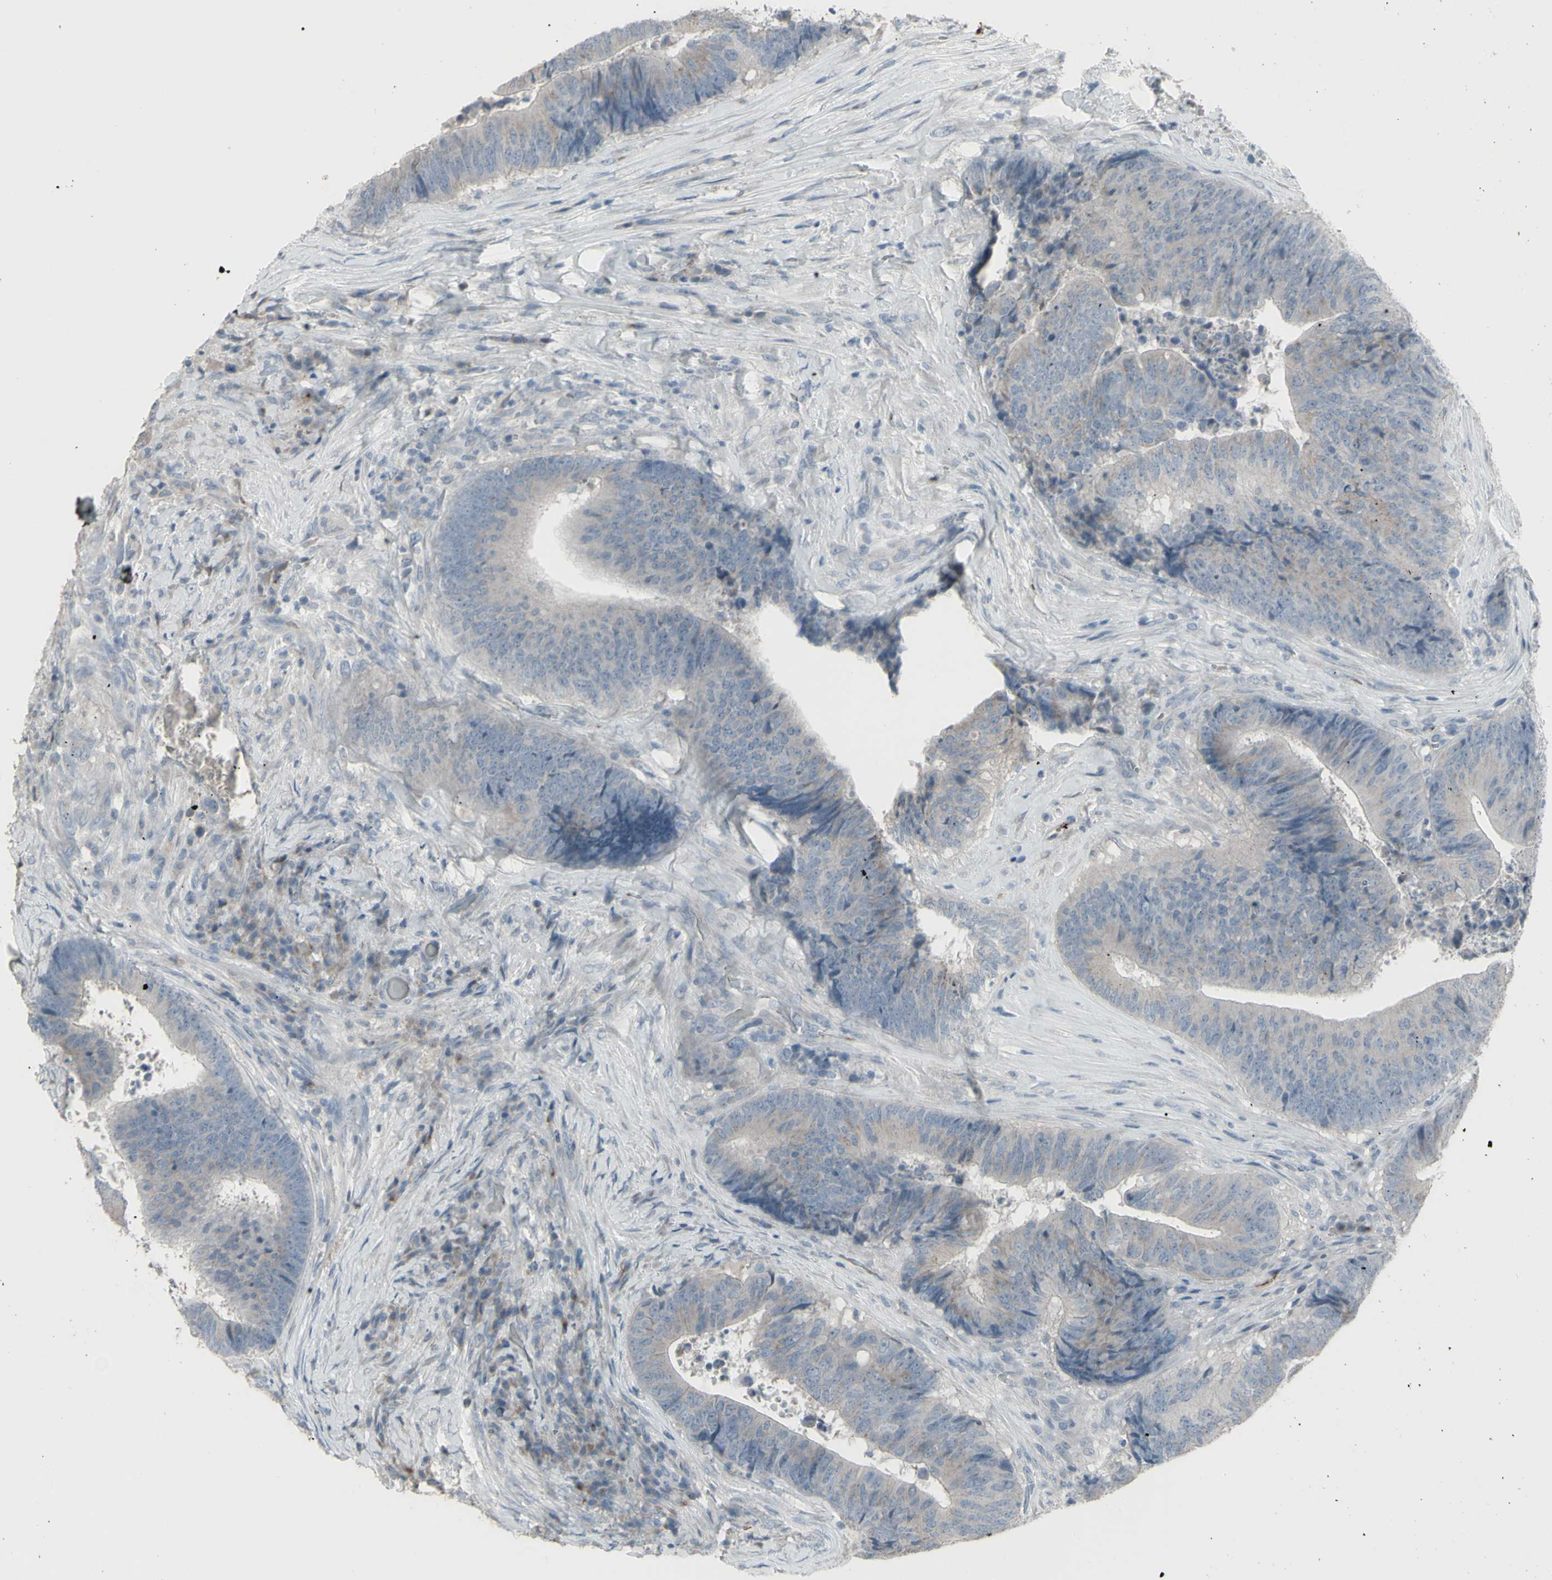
{"staining": {"intensity": "weak", "quantity": "<25%", "location": "cytoplasmic/membranous"}, "tissue": "colorectal cancer", "cell_type": "Tumor cells", "image_type": "cancer", "snomed": [{"axis": "morphology", "description": "Adenocarcinoma, NOS"}, {"axis": "topography", "description": "Rectum"}], "caption": "IHC photomicrograph of neoplastic tissue: human colorectal cancer stained with DAB reveals no significant protein expression in tumor cells.", "gene": "CD79B", "patient": {"sex": "male", "age": 72}}